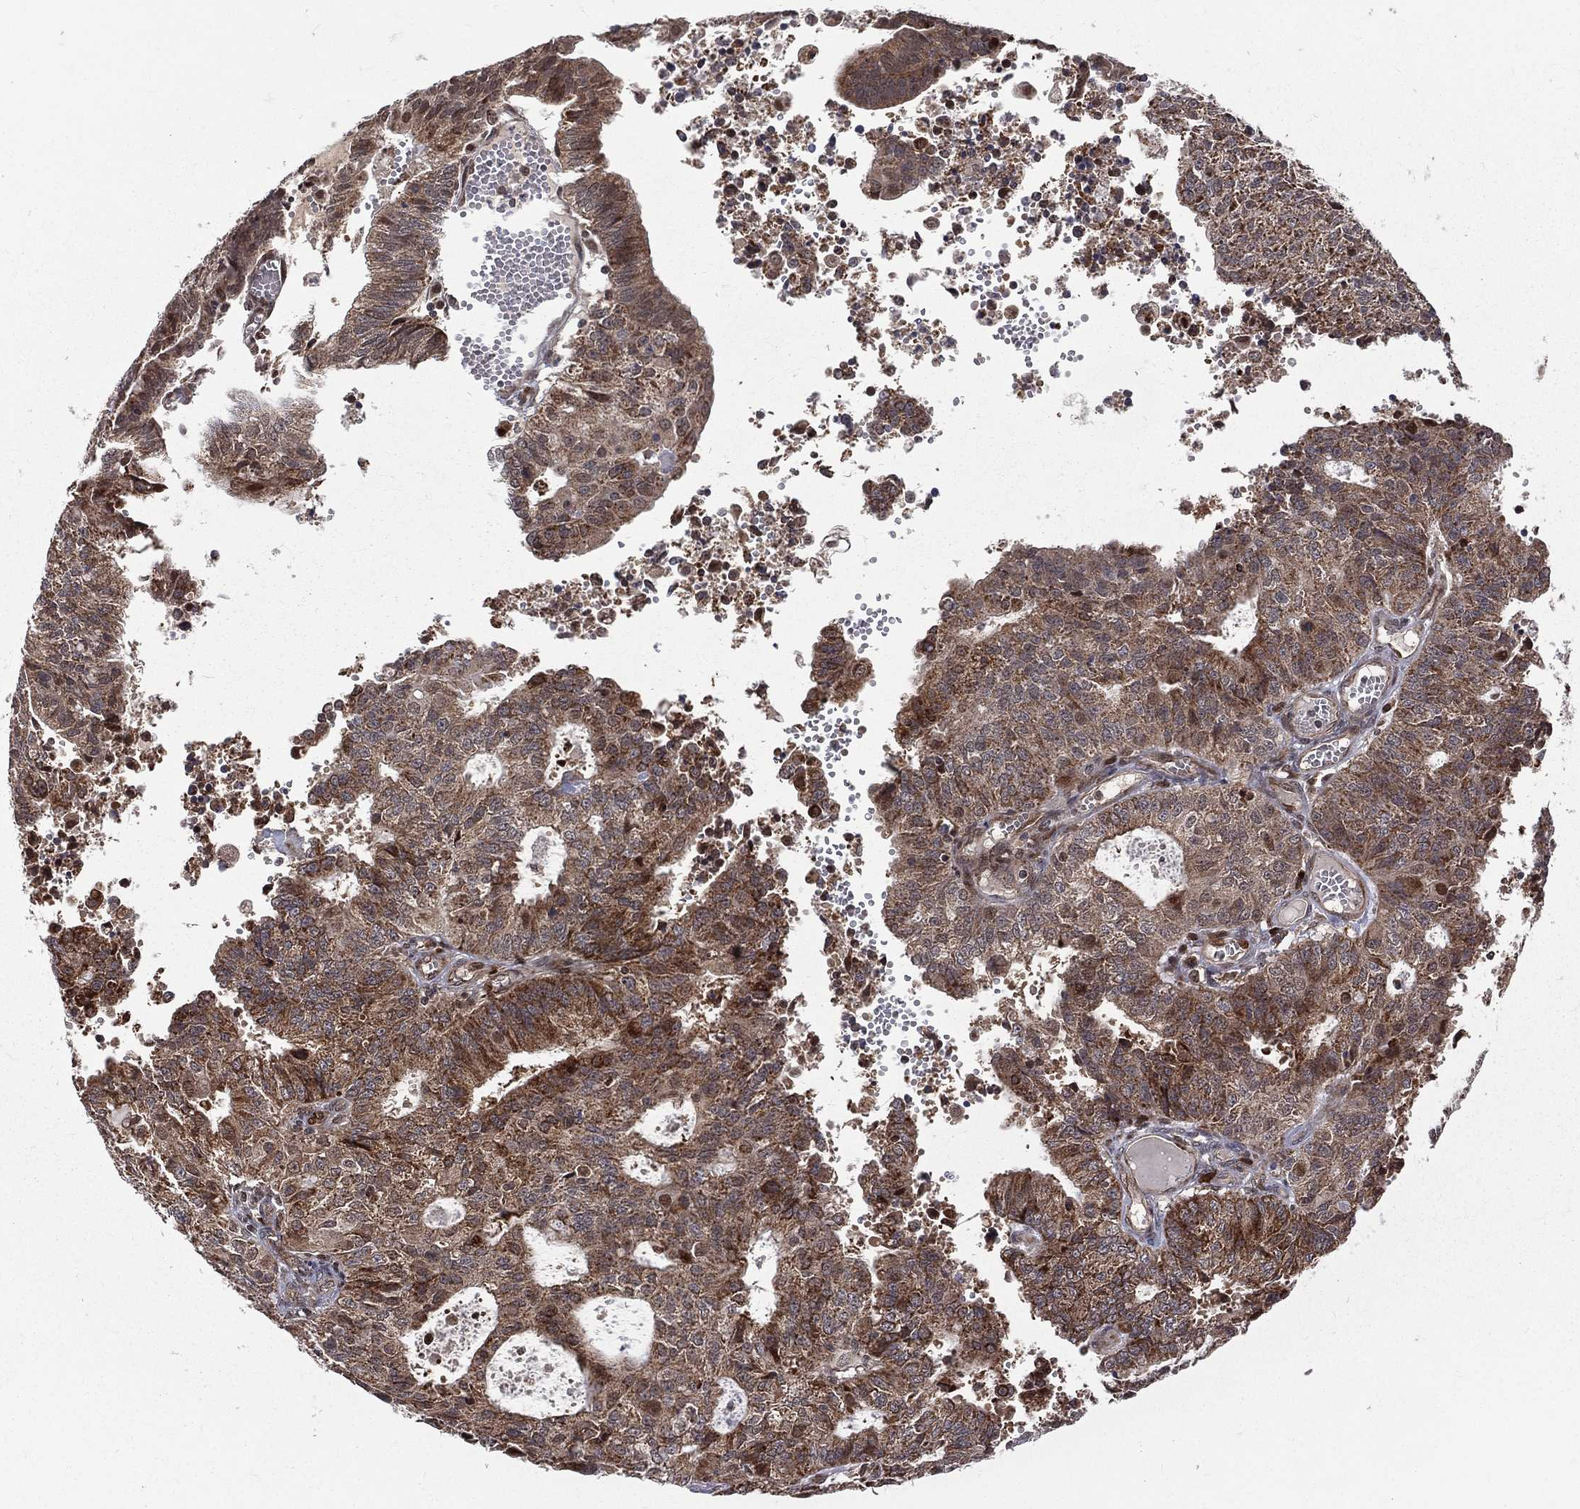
{"staining": {"intensity": "moderate", "quantity": ">75%", "location": "cytoplasmic/membranous"}, "tissue": "endometrial cancer", "cell_type": "Tumor cells", "image_type": "cancer", "snomed": [{"axis": "morphology", "description": "Adenocarcinoma, NOS"}, {"axis": "topography", "description": "Endometrium"}], "caption": "Immunohistochemistry of human adenocarcinoma (endometrial) demonstrates medium levels of moderate cytoplasmic/membranous staining in approximately >75% of tumor cells.", "gene": "MDM2", "patient": {"sex": "female", "age": 82}}